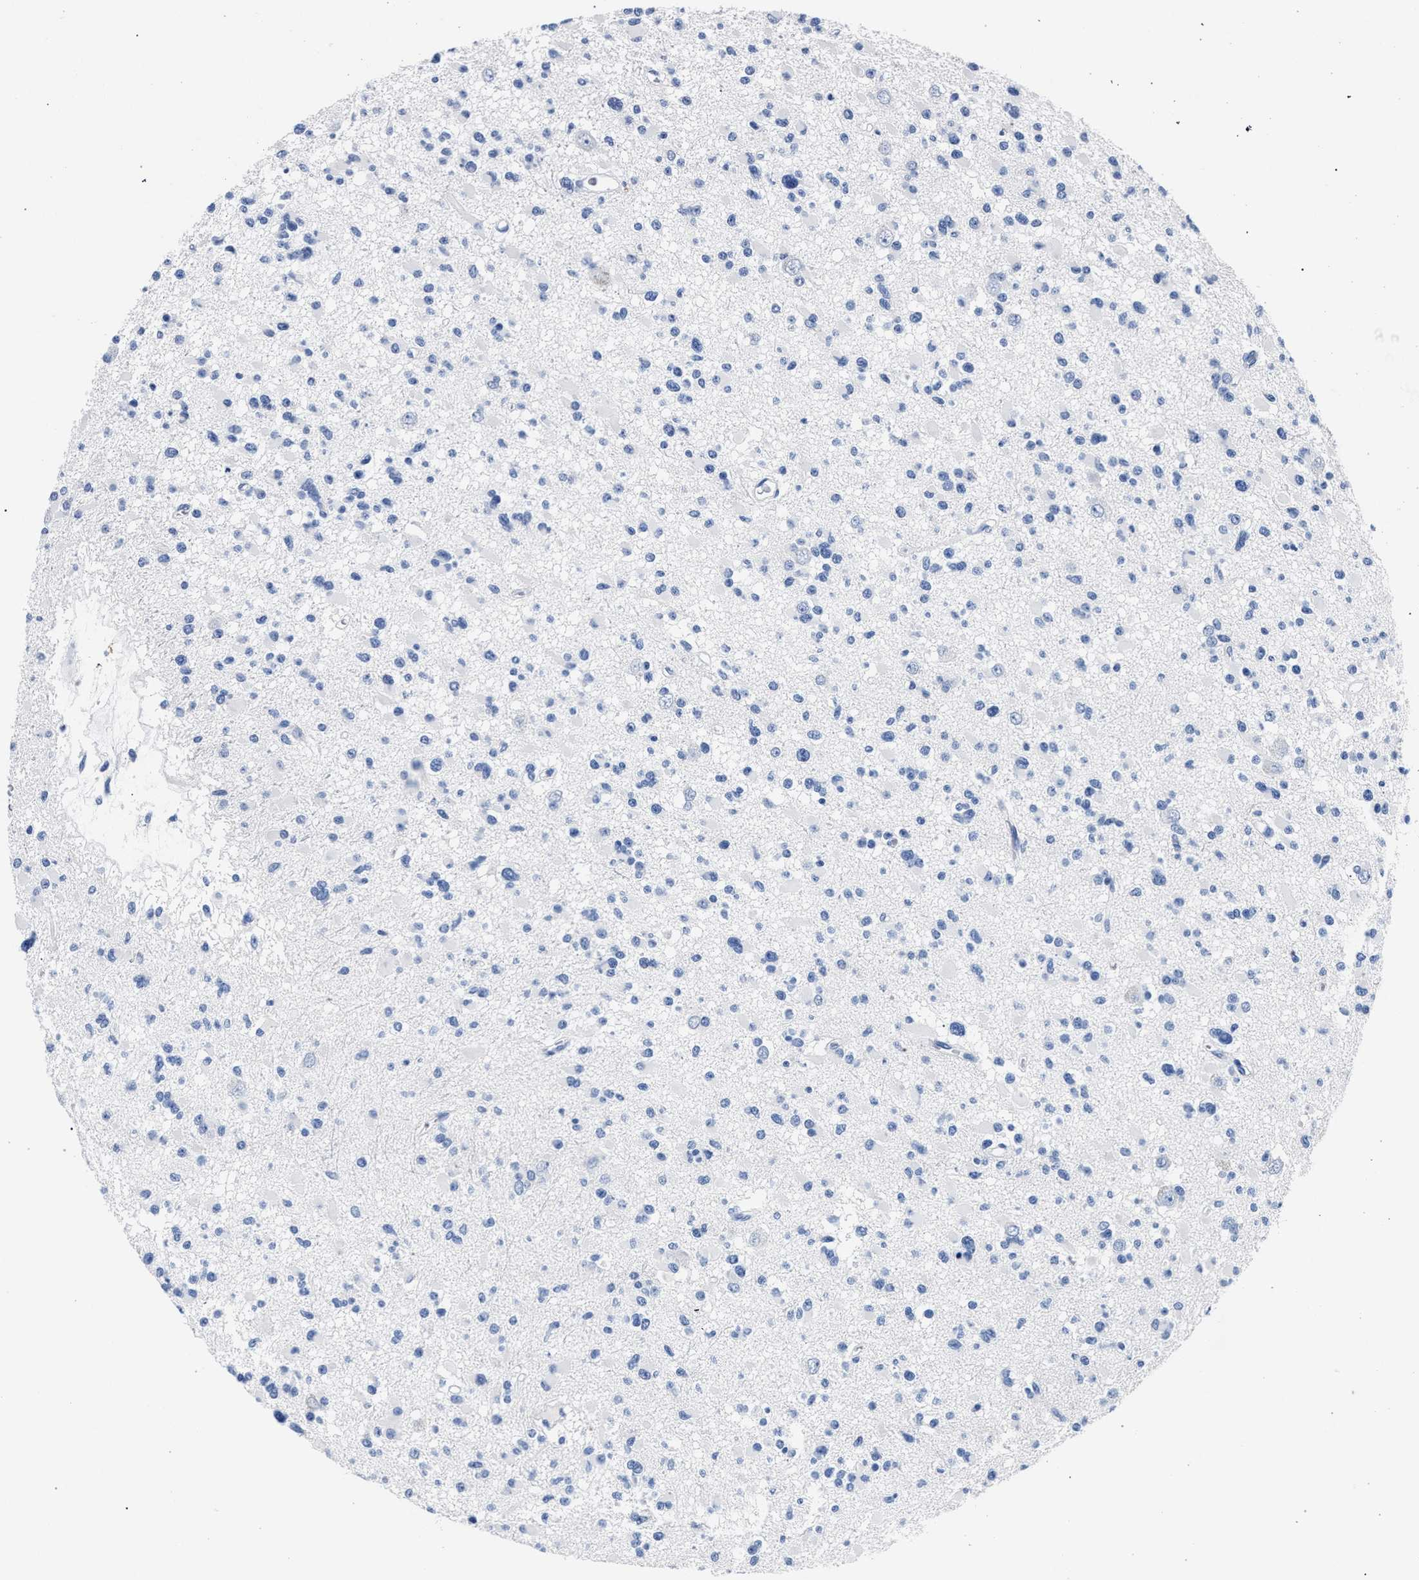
{"staining": {"intensity": "negative", "quantity": "none", "location": "none"}, "tissue": "glioma", "cell_type": "Tumor cells", "image_type": "cancer", "snomed": [{"axis": "morphology", "description": "Glioma, malignant, Low grade"}, {"axis": "topography", "description": "Brain"}], "caption": "Image shows no protein expression in tumor cells of low-grade glioma (malignant) tissue.", "gene": "KLRK1", "patient": {"sex": "female", "age": 22}}